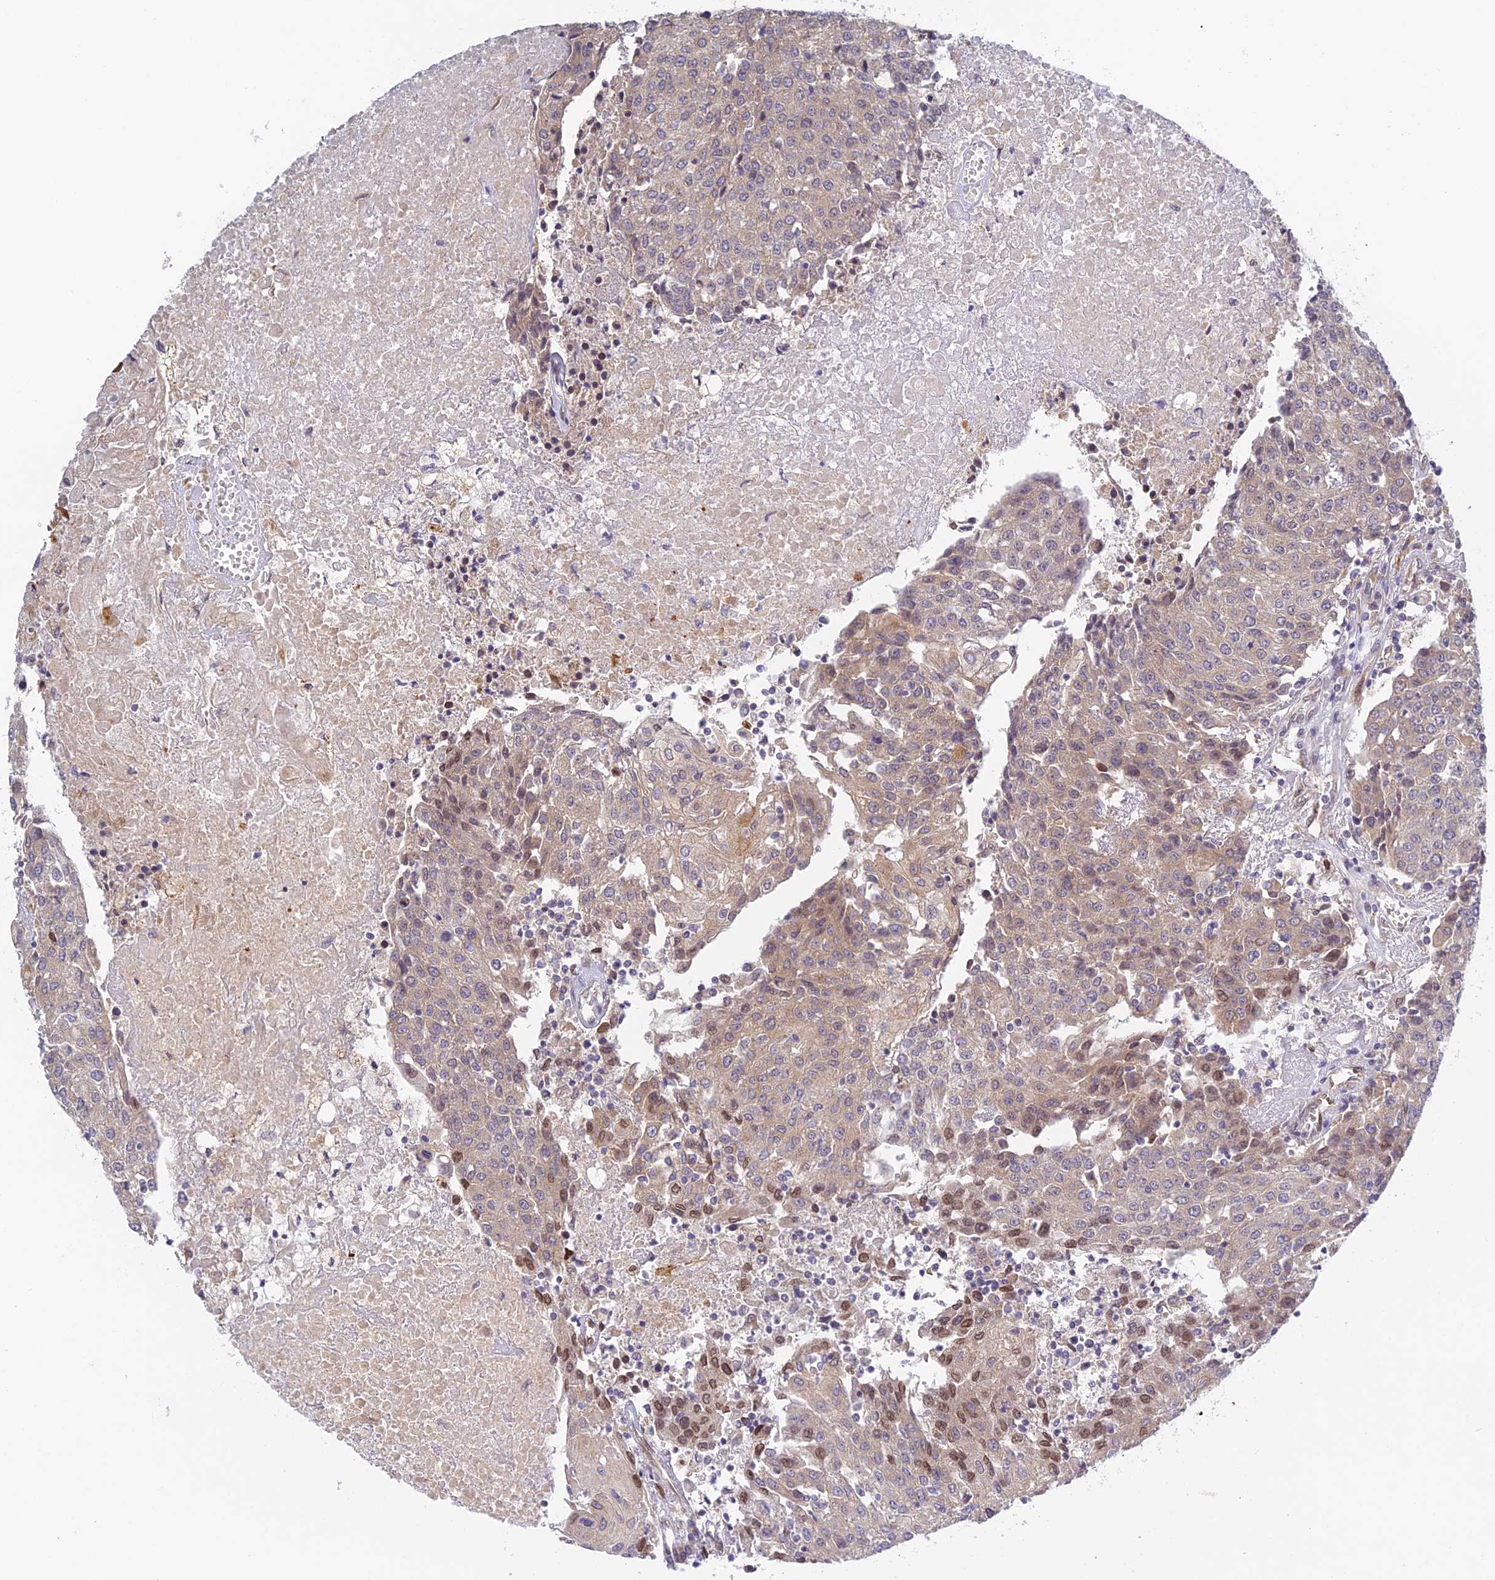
{"staining": {"intensity": "moderate", "quantity": "<25%", "location": "cytoplasmic/membranous,nuclear"}, "tissue": "urothelial cancer", "cell_type": "Tumor cells", "image_type": "cancer", "snomed": [{"axis": "morphology", "description": "Urothelial carcinoma, High grade"}, {"axis": "topography", "description": "Urinary bladder"}], "caption": "Moderate cytoplasmic/membranous and nuclear protein staining is seen in about <25% of tumor cells in high-grade urothelial carcinoma.", "gene": "SKIC8", "patient": {"sex": "female", "age": 85}}